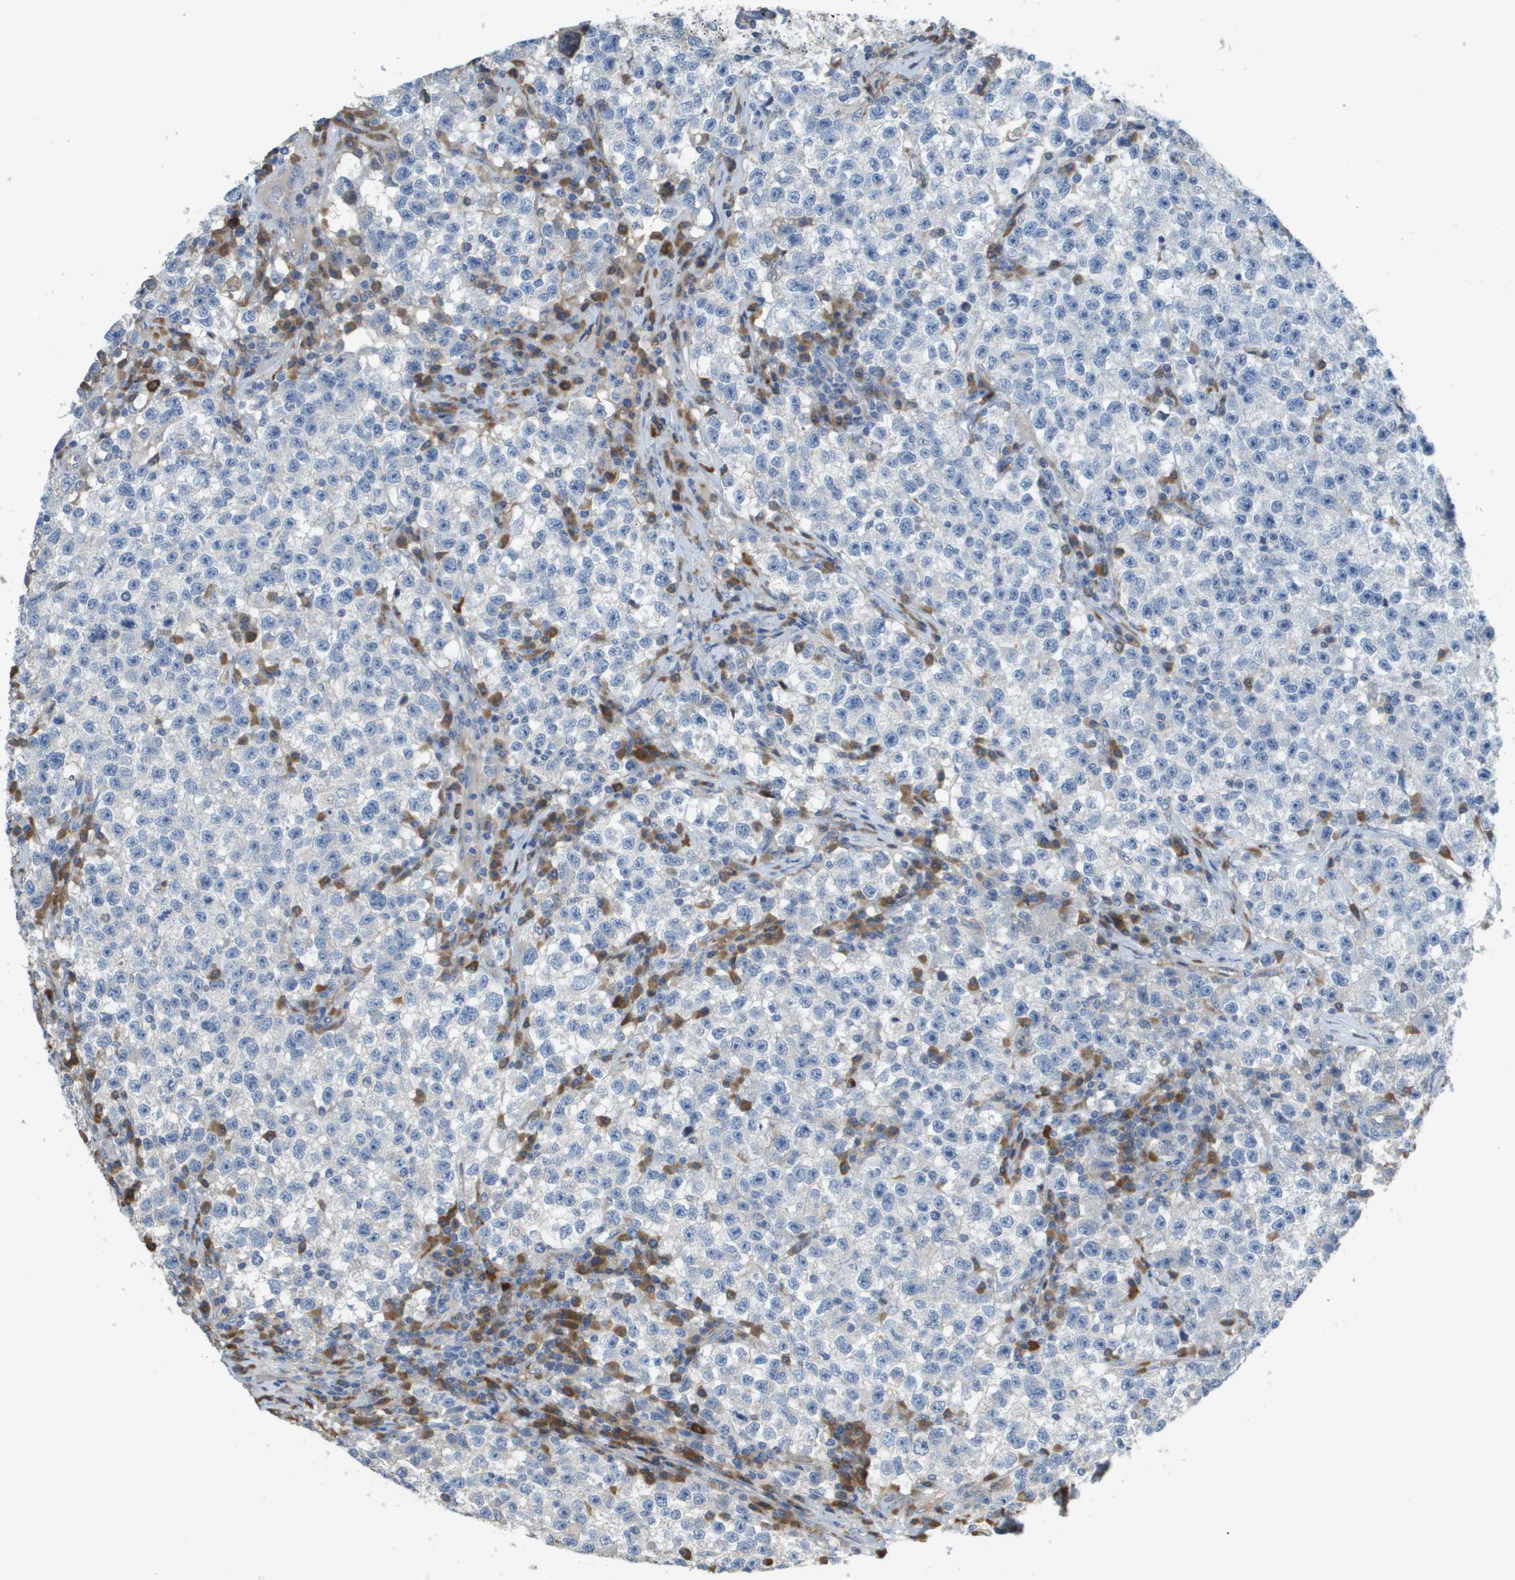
{"staining": {"intensity": "negative", "quantity": "none", "location": "none"}, "tissue": "testis cancer", "cell_type": "Tumor cells", "image_type": "cancer", "snomed": [{"axis": "morphology", "description": "Seminoma, NOS"}, {"axis": "topography", "description": "Testis"}], "caption": "The immunohistochemistry micrograph has no significant expression in tumor cells of testis cancer (seminoma) tissue.", "gene": "CASP10", "patient": {"sex": "male", "age": 22}}